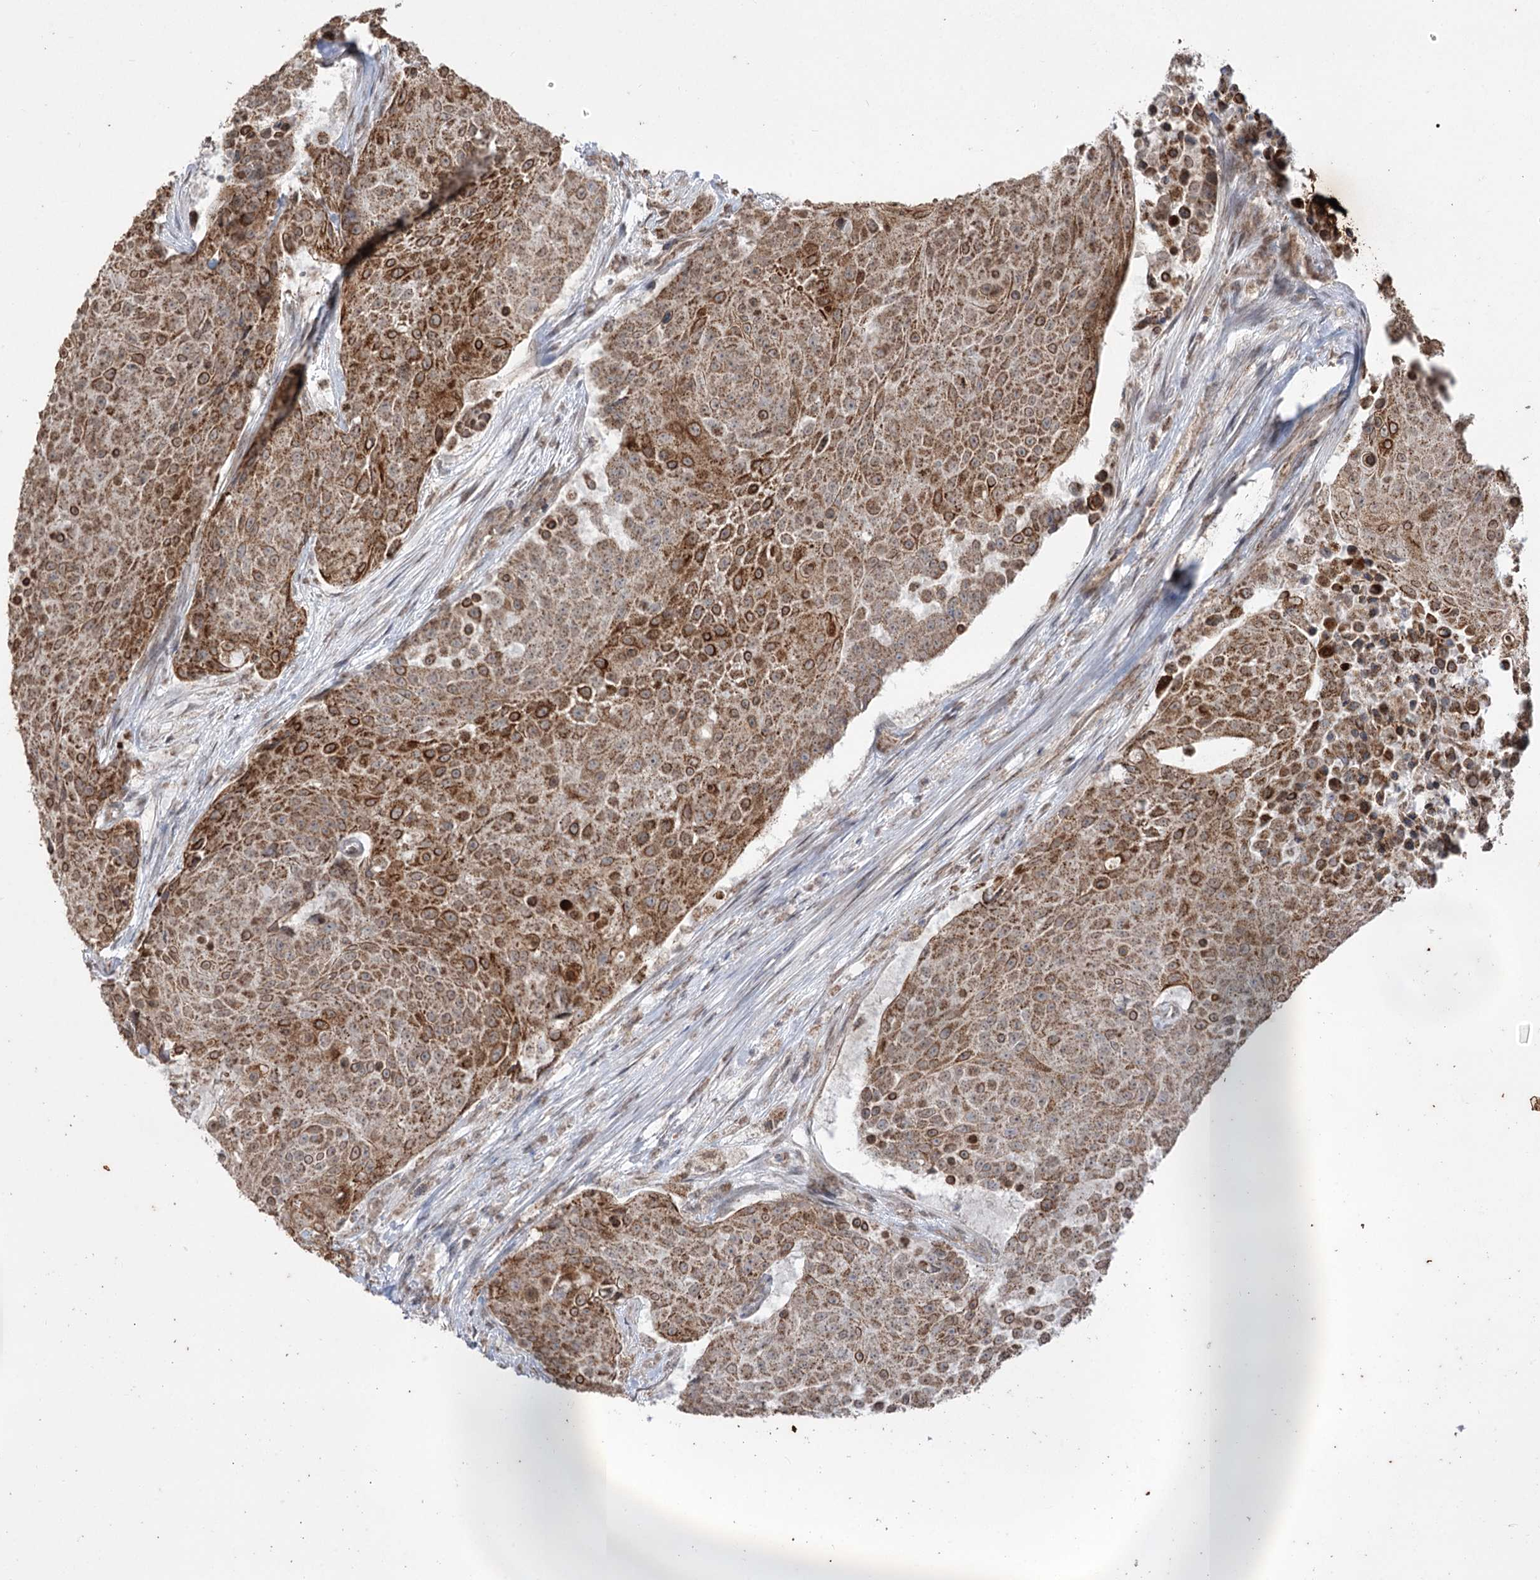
{"staining": {"intensity": "strong", "quantity": ">75%", "location": "cytoplasmic/membranous"}, "tissue": "urothelial cancer", "cell_type": "Tumor cells", "image_type": "cancer", "snomed": [{"axis": "morphology", "description": "Urothelial carcinoma, High grade"}, {"axis": "topography", "description": "Urinary bladder"}], "caption": "IHC (DAB) staining of urothelial carcinoma (high-grade) reveals strong cytoplasmic/membranous protein expression in about >75% of tumor cells.", "gene": "ZSCAN23", "patient": {"sex": "female", "age": 63}}